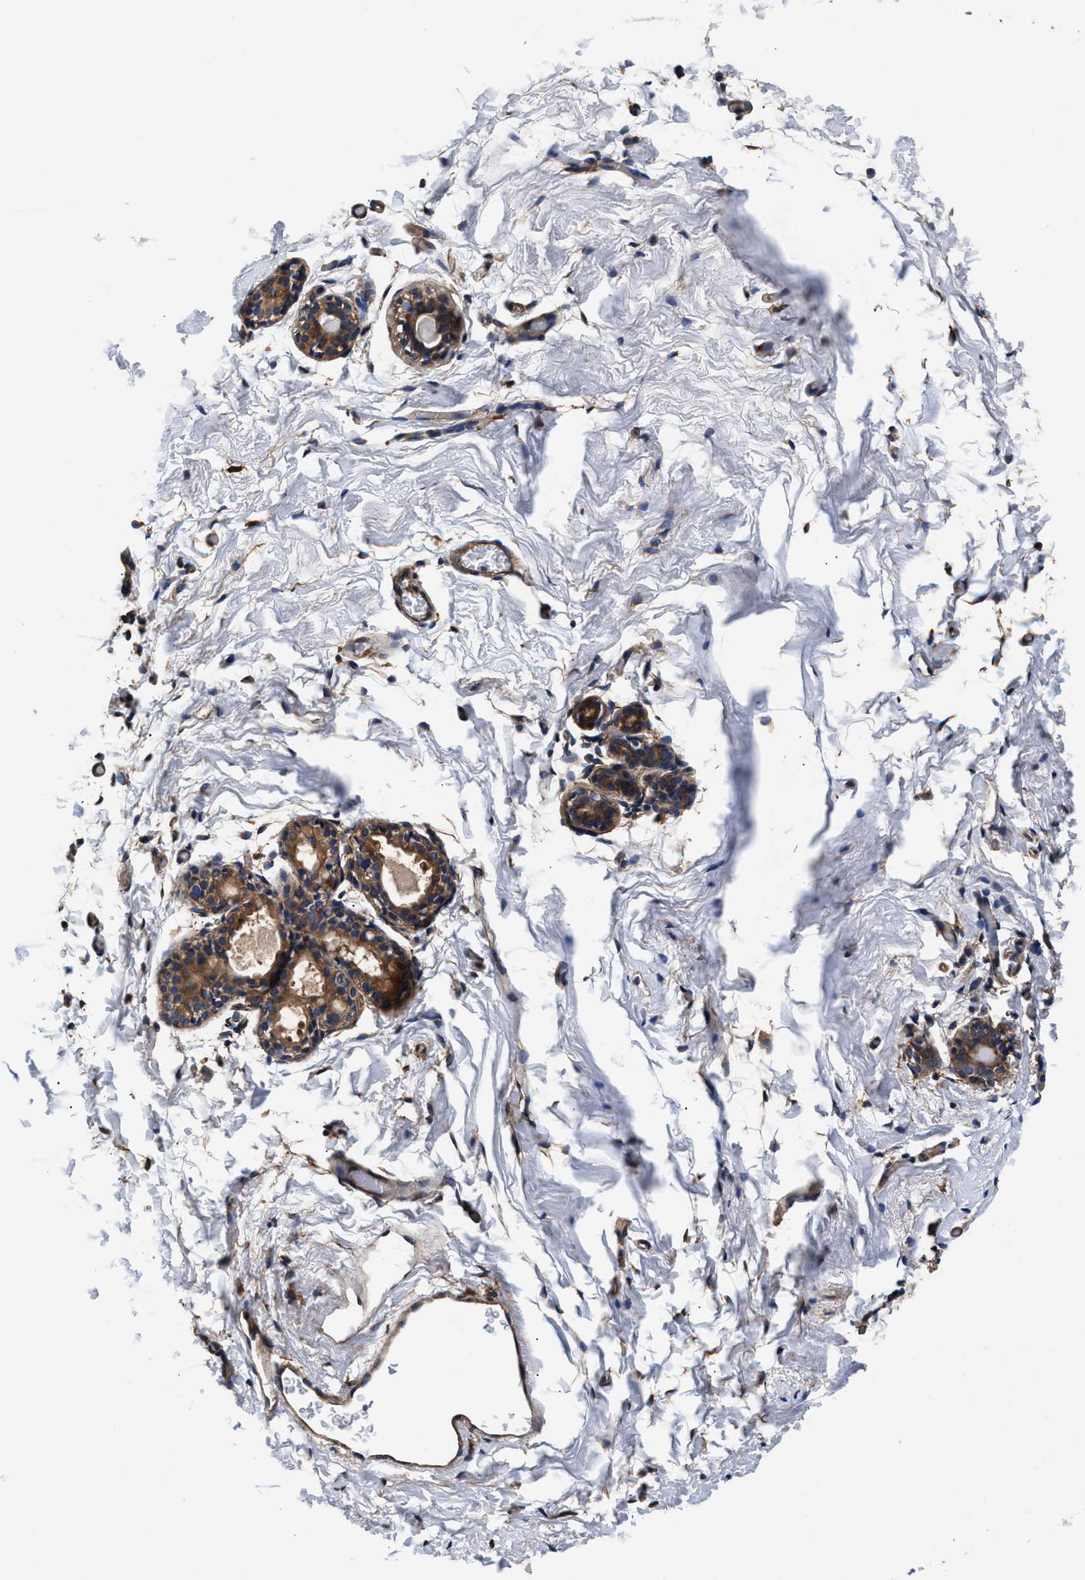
{"staining": {"intensity": "negative", "quantity": "none", "location": "none"}, "tissue": "breast", "cell_type": "Adipocytes", "image_type": "normal", "snomed": [{"axis": "morphology", "description": "Normal tissue, NOS"}, {"axis": "topography", "description": "Breast"}], "caption": "The IHC histopathology image has no significant expression in adipocytes of breast.", "gene": "SH3GL1", "patient": {"sex": "female", "age": 62}}